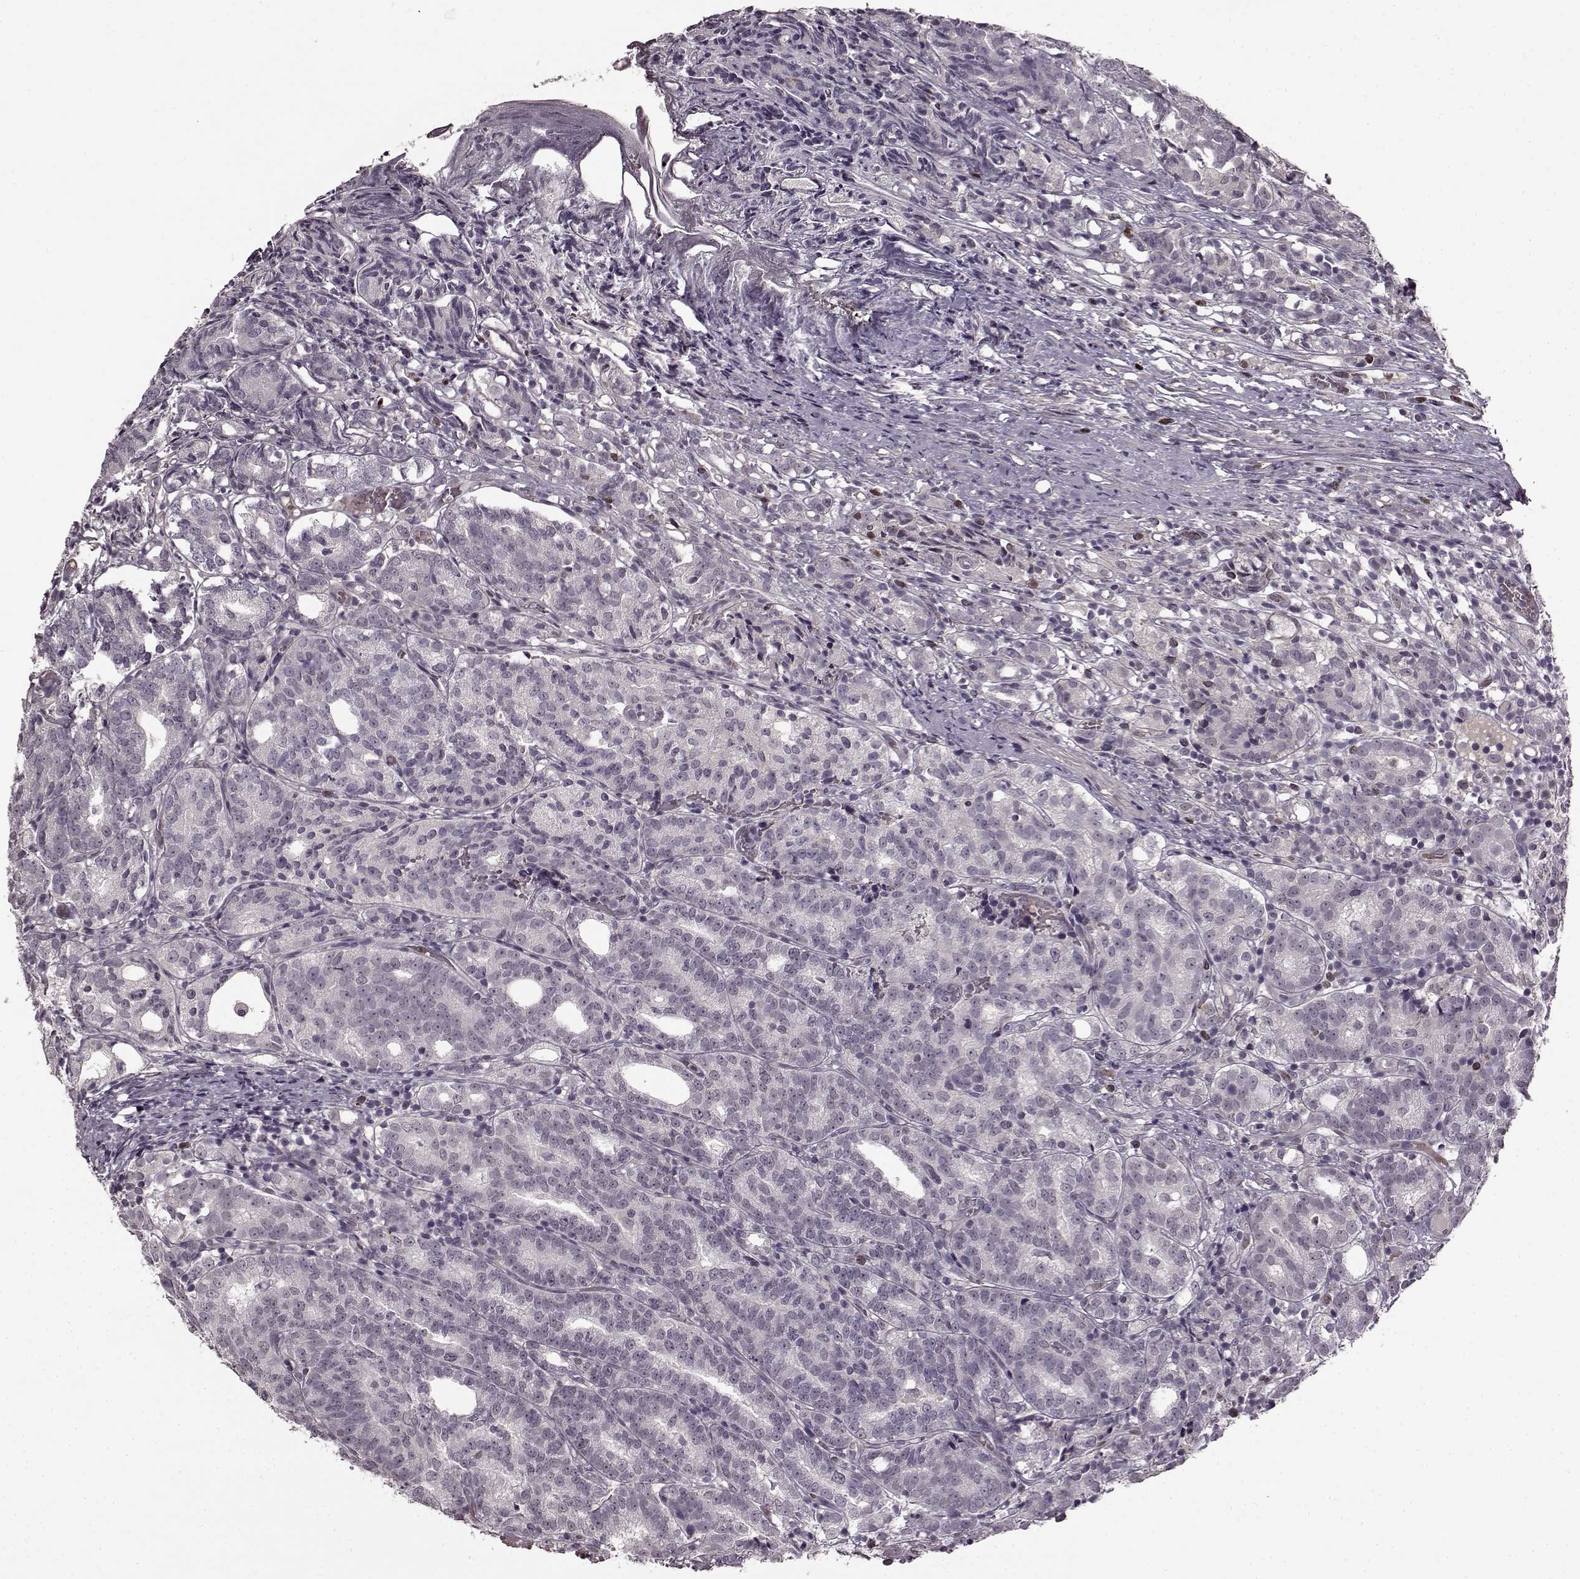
{"staining": {"intensity": "negative", "quantity": "none", "location": "none"}, "tissue": "prostate cancer", "cell_type": "Tumor cells", "image_type": "cancer", "snomed": [{"axis": "morphology", "description": "Adenocarcinoma, High grade"}, {"axis": "topography", "description": "Prostate"}], "caption": "A high-resolution image shows IHC staining of prostate cancer (adenocarcinoma (high-grade)), which reveals no significant positivity in tumor cells.", "gene": "CNGA3", "patient": {"sex": "male", "age": 53}}